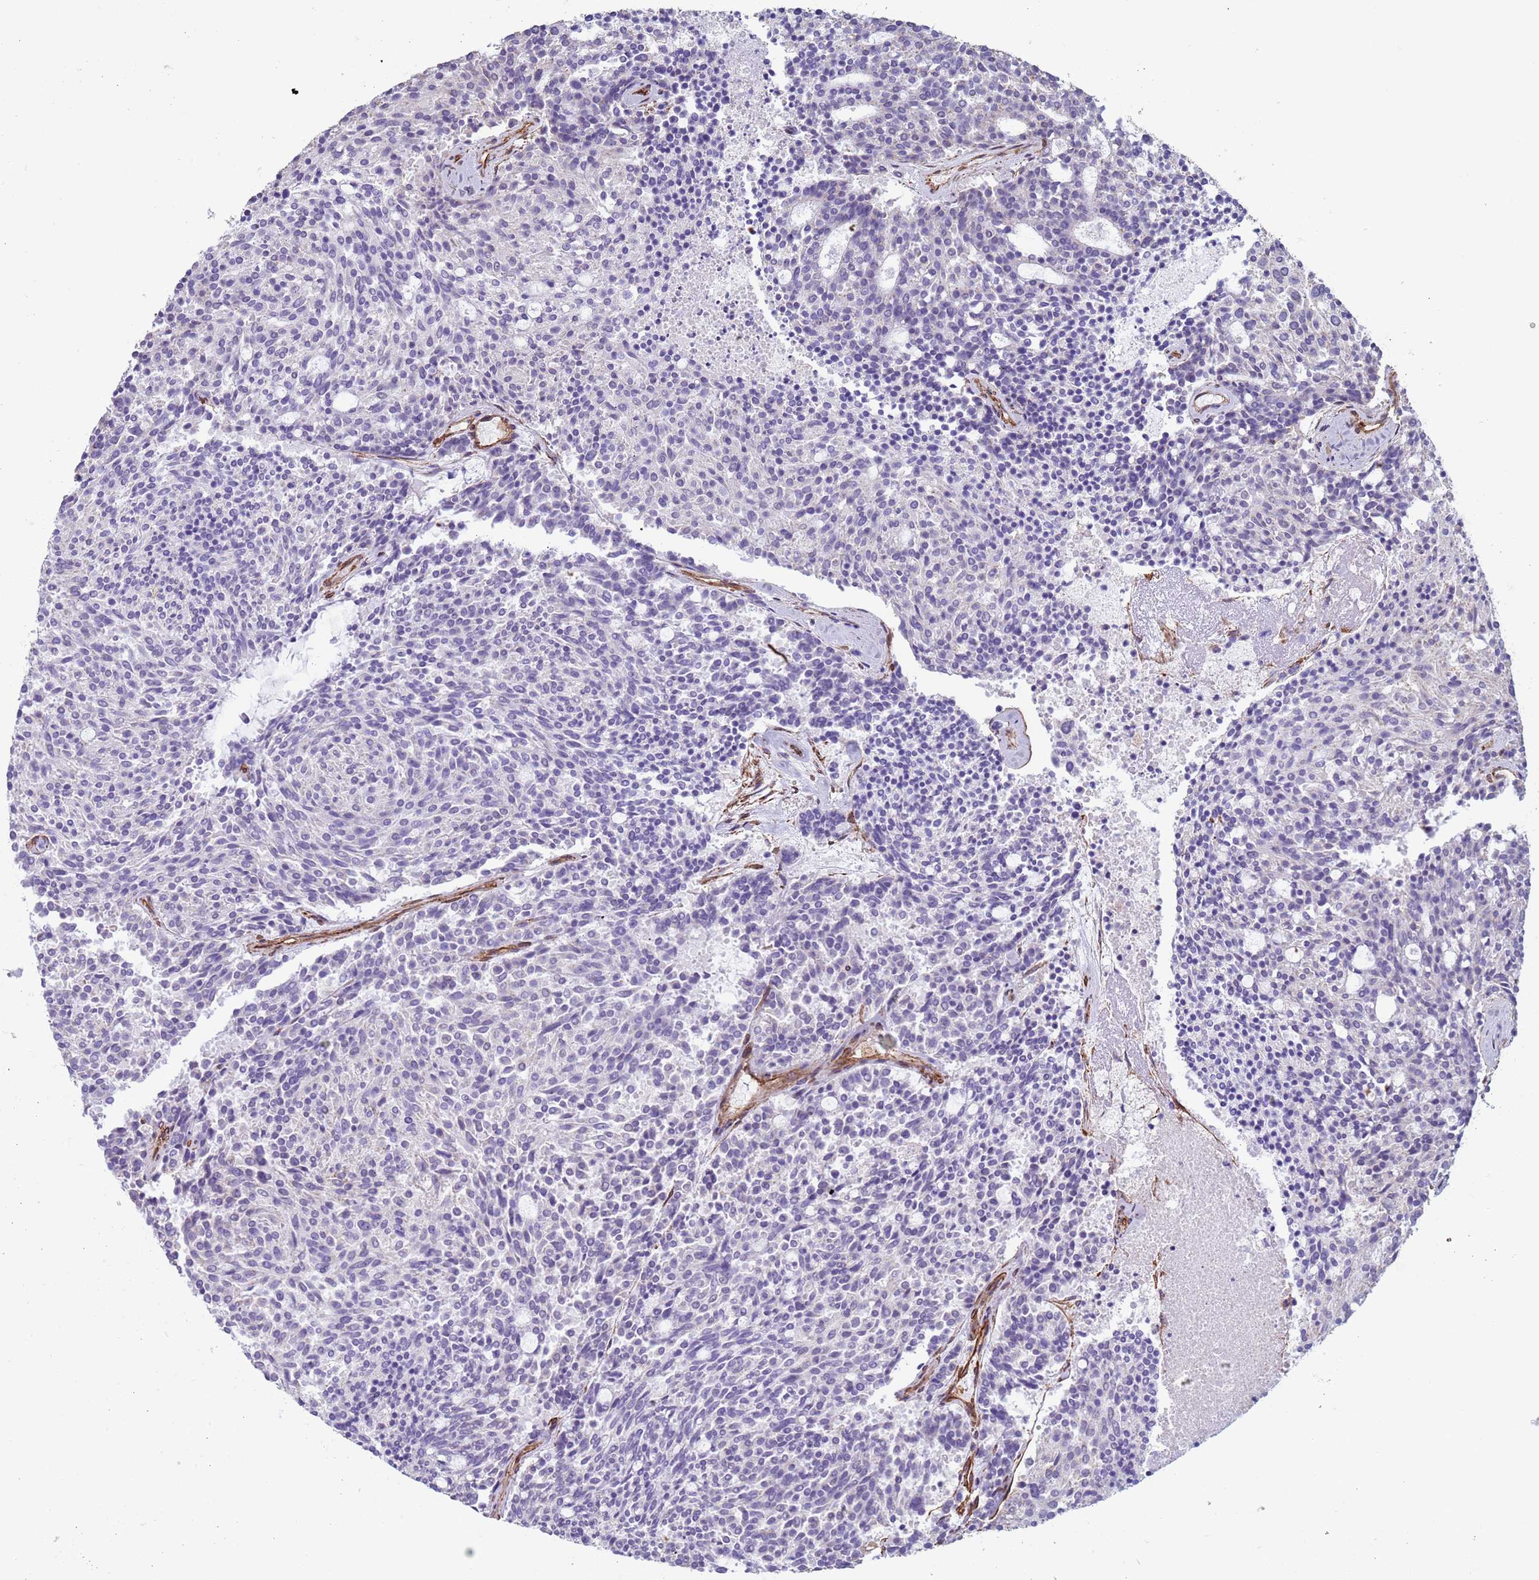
{"staining": {"intensity": "negative", "quantity": "none", "location": "none"}, "tissue": "carcinoid", "cell_type": "Tumor cells", "image_type": "cancer", "snomed": [{"axis": "morphology", "description": "Carcinoid, malignant, NOS"}, {"axis": "topography", "description": "Pancreas"}], "caption": "Human carcinoid (malignant) stained for a protein using IHC reveals no staining in tumor cells.", "gene": "GASK1A", "patient": {"sex": "female", "age": 54}}